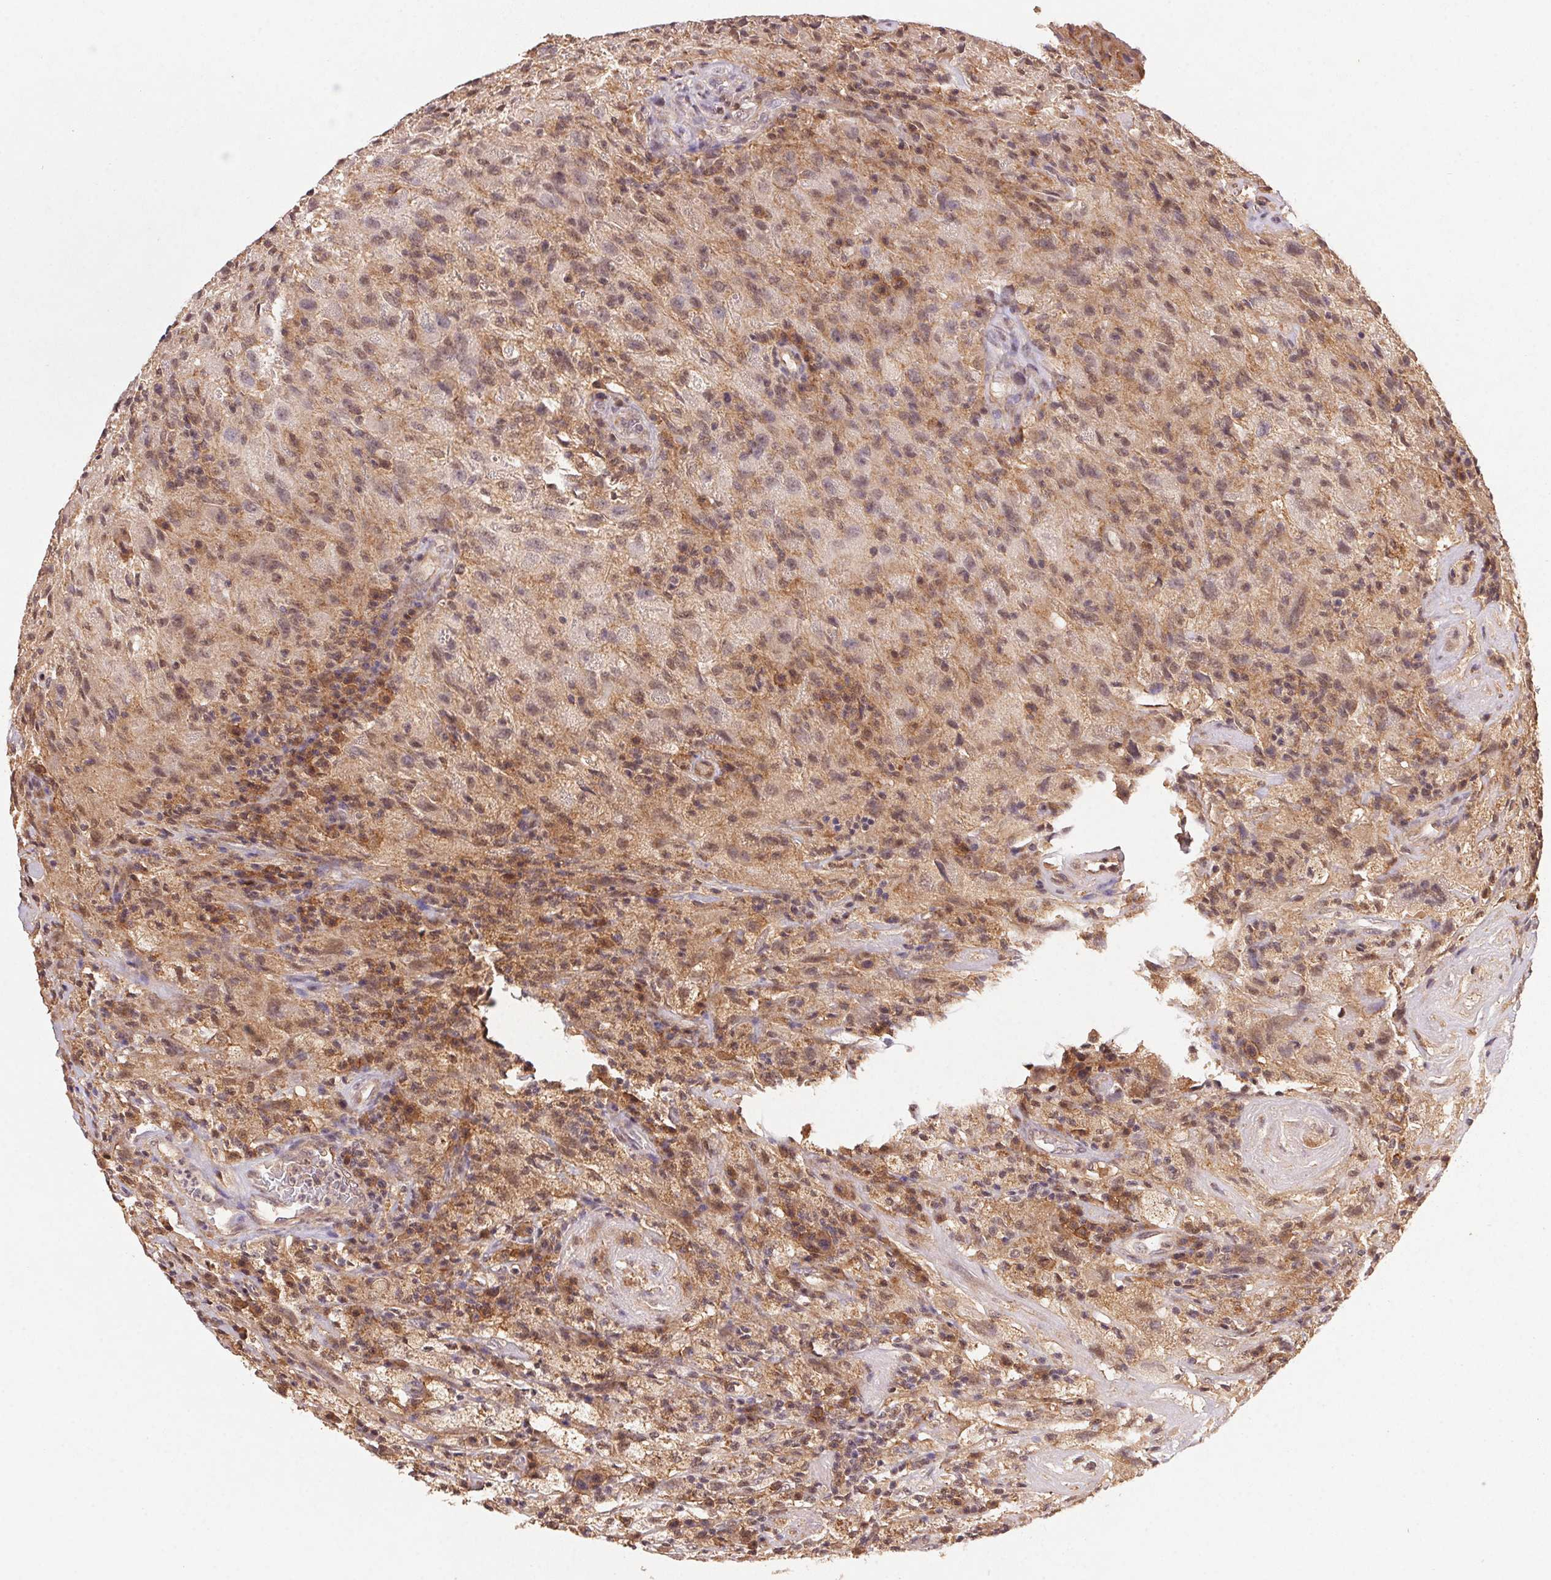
{"staining": {"intensity": "weak", "quantity": "25%-75%", "location": "cytoplasmic/membranous,nuclear"}, "tissue": "glioma", "cell_type": "Tumor cells", "image_type": "cancer", "snomed": [{"axis": "morphology", "description": "Glioma, malignant, High grade"}, {"axis": "topography", "description": "Brain"}], "caption": "Protein expression analysis of human malignant glioma (high-grade) reveals weak cytoplasmic/membranous and nuclear staining in approximately 25%-75% of tumor cells. The protein of interest is shown in brown color, while the nuclei are stained blue.", "gene": "SLC52A2", "patient": {"sex": "male", "age": 68}}